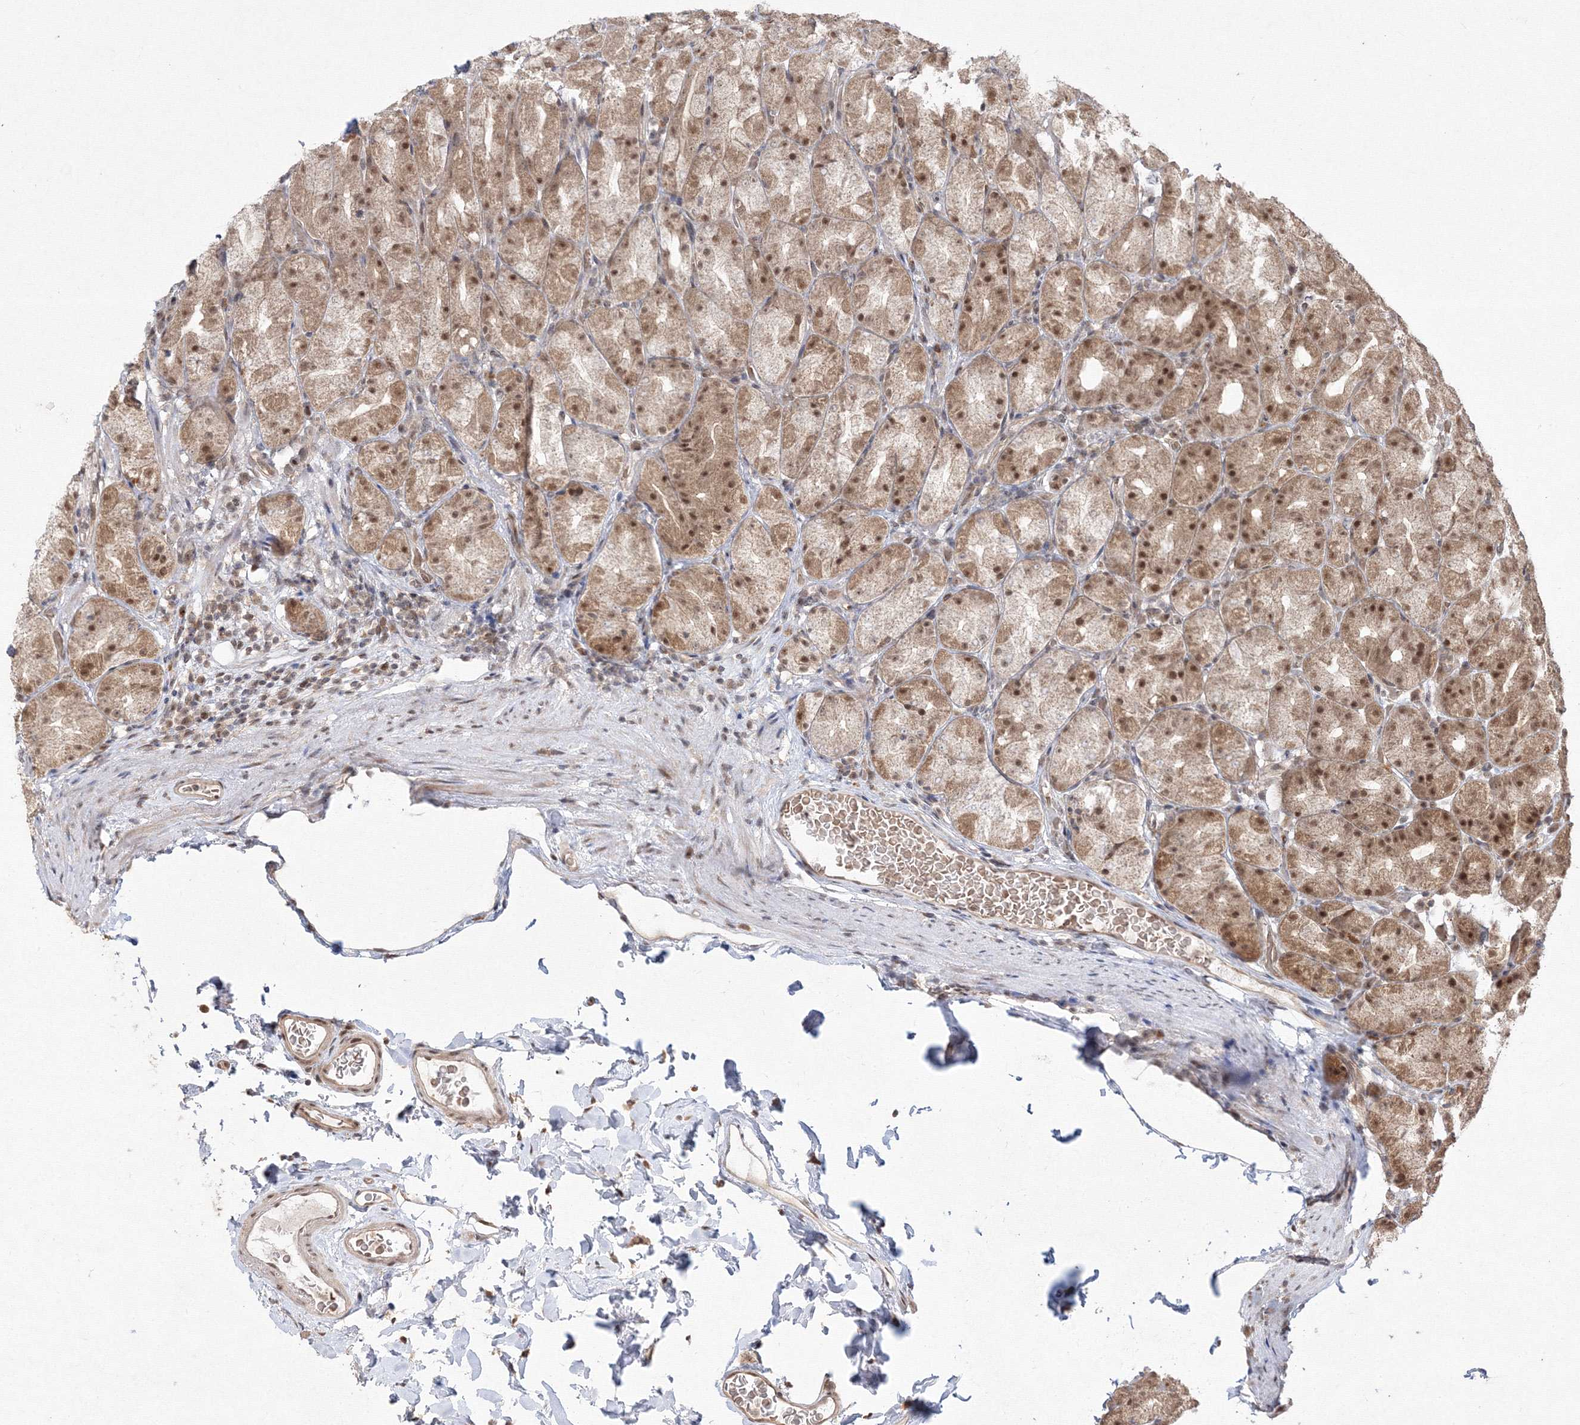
{"staining": {"intensity": "moderate", "quantity": ">75%", "location": "cytoplasmic/membranous,nuclear"}, "tissue": "stomach", "cell_type": "Glandular cells", "image_type": "normal", "snomed": [{"axis": "morphology", "description": "Normal tissue, NOS"}, {"axis": "topography", "description": "Stomach, upper"}], "caption": "Immunohistochemistry (IHC) staining of benign stomach, which shows medium levels of moderate cytoplasmic/membranous,nuclear positivity in about >75% of glandular cells indicating moderate cytoplasmic/membranous,nuclear protein positivity. The staining was performed using DAB (3,3'-diaminobenzidine) (brown) for protein detection and nuclei were counterstained in hematoxylin (blue).", "gene": "COPS4", "patient": {"sex": "male", "age": 68}}